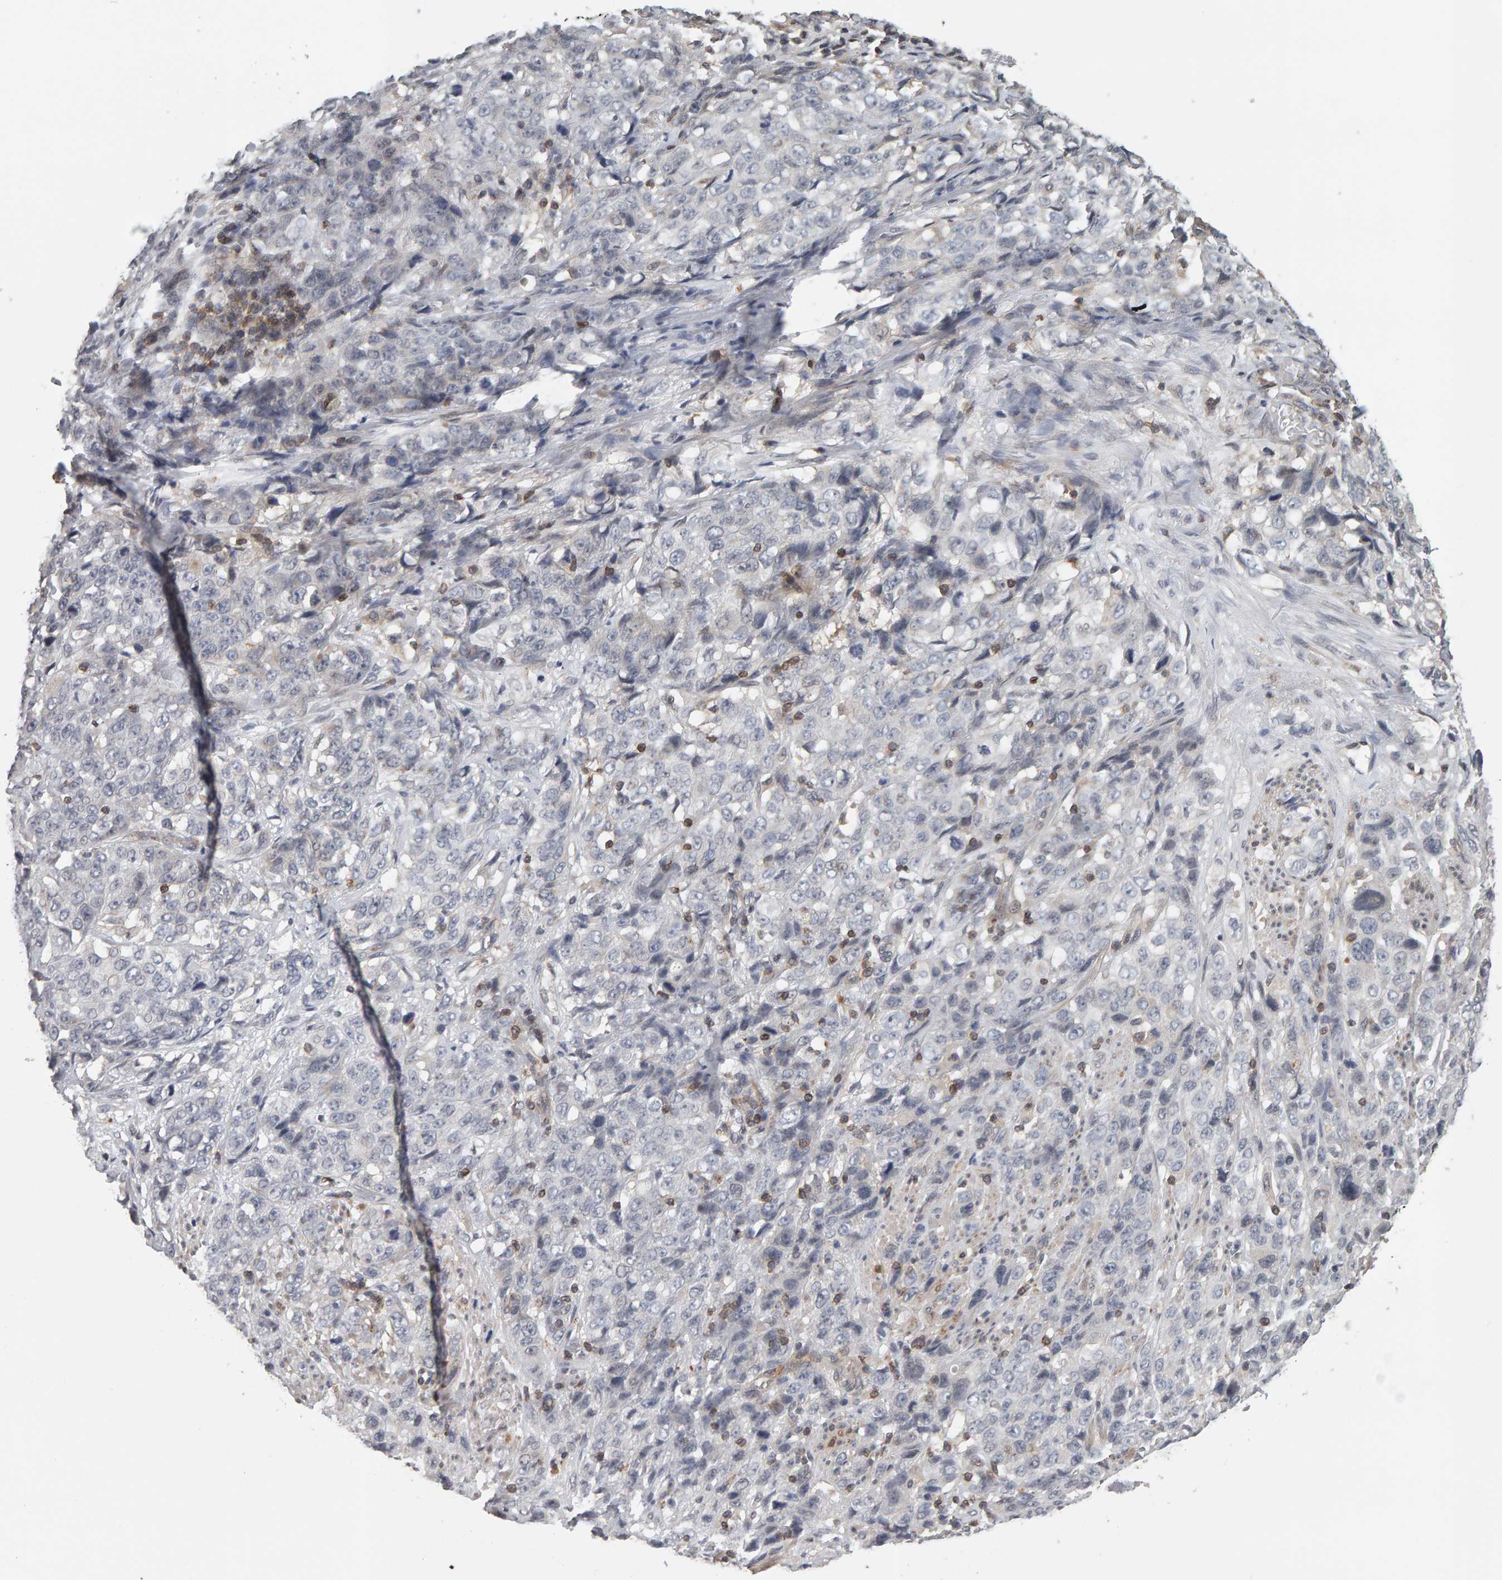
{"staining": {"intensity": "negative", "quantity": "none", "location": "none"}, "tissue": "stomach cancer", "cell_type": "Tumor cells", "image_type": "cancer", "snomed": [{"axis": "morphology", "description": "Adenocarcinoma, NOS"}, {"axis": "topography", "description": "Stomach"}], "caption": "Human adenocarcinoma (stomach) stained for a protein using immunohistochemistry (IHC) exhibits no expression in tumor cells.", "gene": "TEFM", "patient": {"sex": "male", "age": 48}}